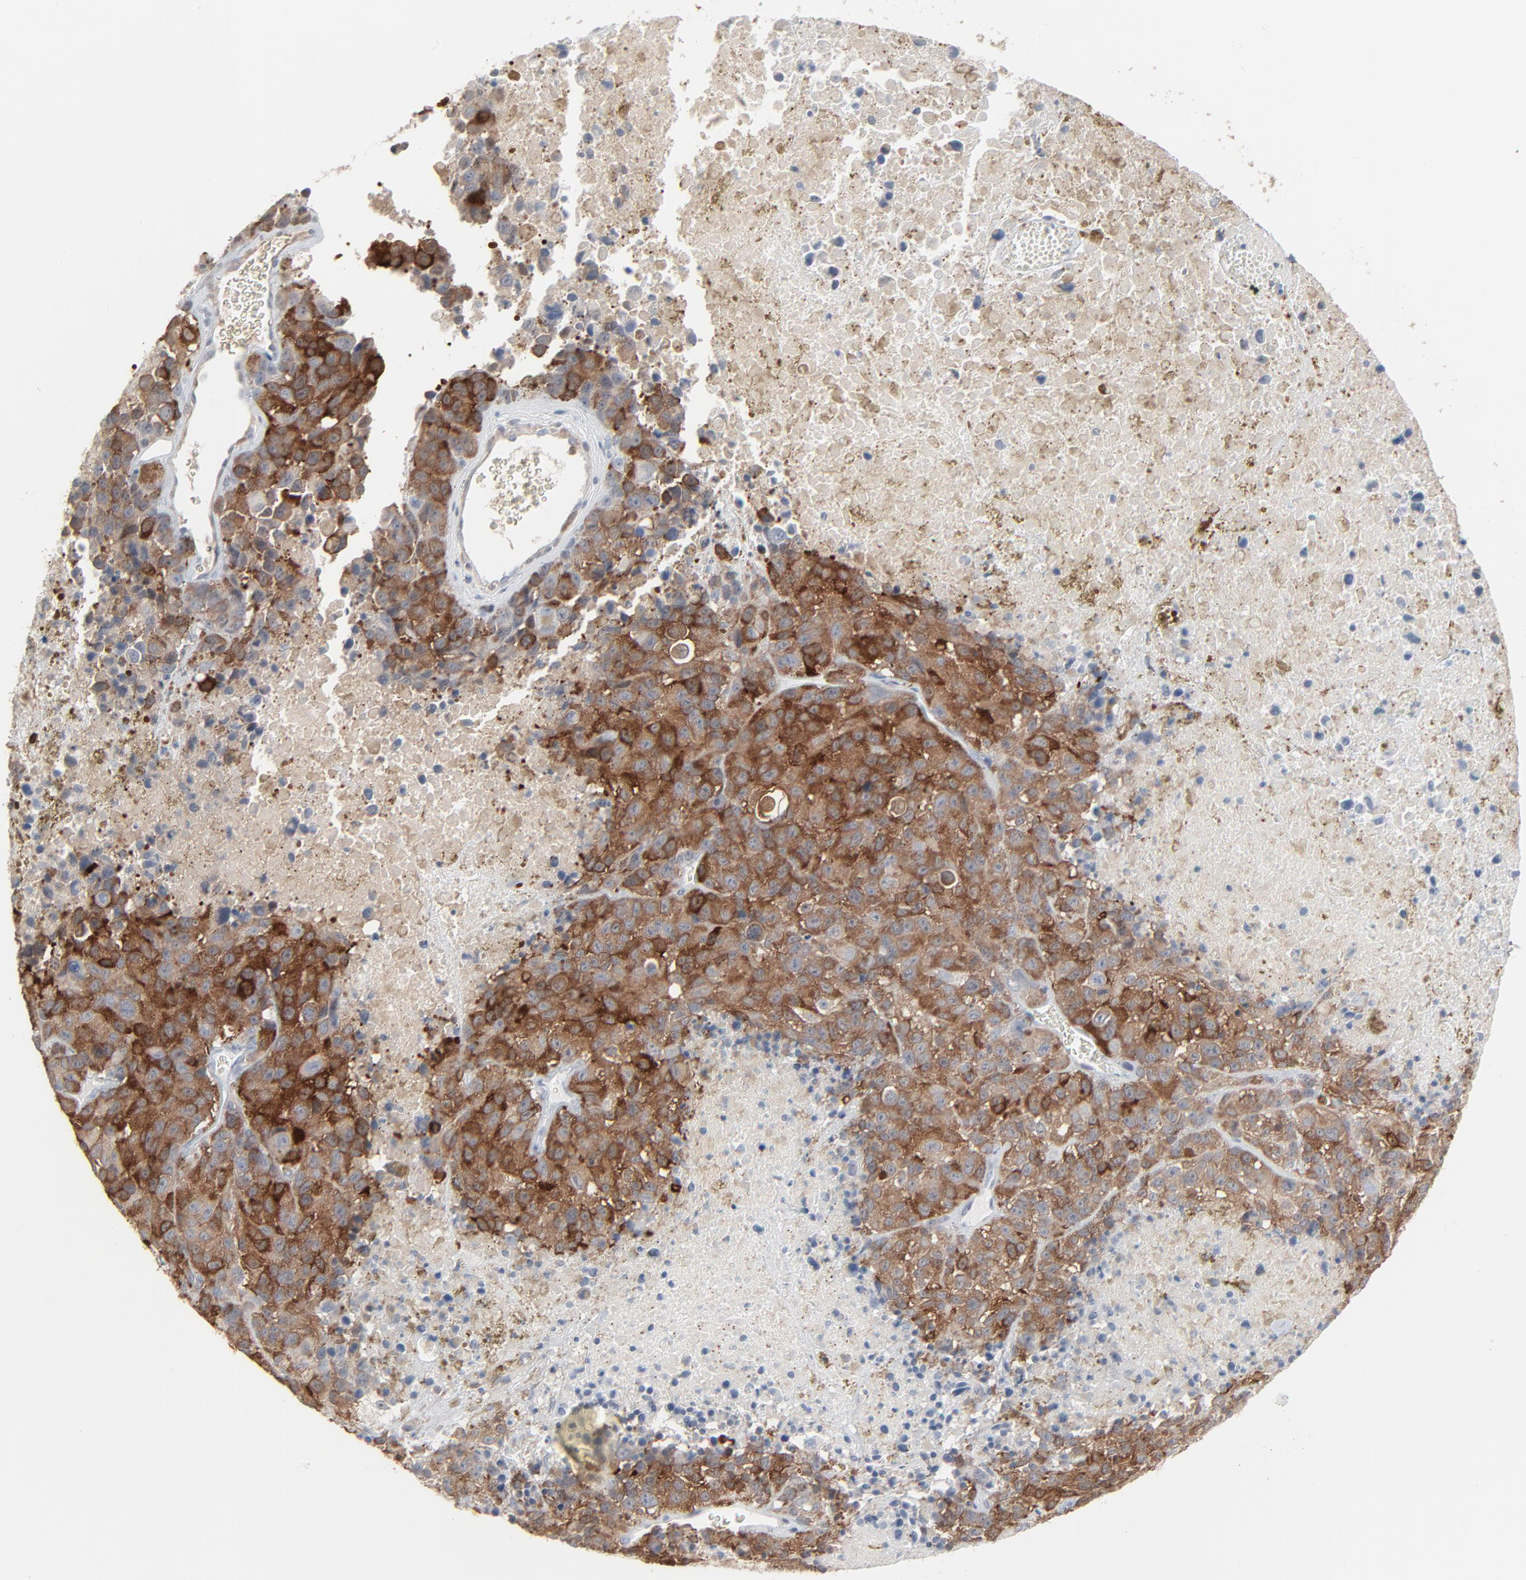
{"staining": {"intensity": "moderate", "quantity": ">75%", "location": "cytoplasmic/membranous"}, "tissue": "melanoma", "cell_type": "Tumor cells", "image_type": "cancer", "snomed": [{"axis": "morphology", "description": "Malignant melanoma, Metastatic site"}, {"axis": "topography", "description": "Cerebral cortex"}], "caption": "Human melanoma stained with a brown dye shows moderate cytoplasmic/membranous positive positivity in approximately >75% of tumor cells.", "gene": "PHGDH", "patient": {"sex": "female", "age": 52}}